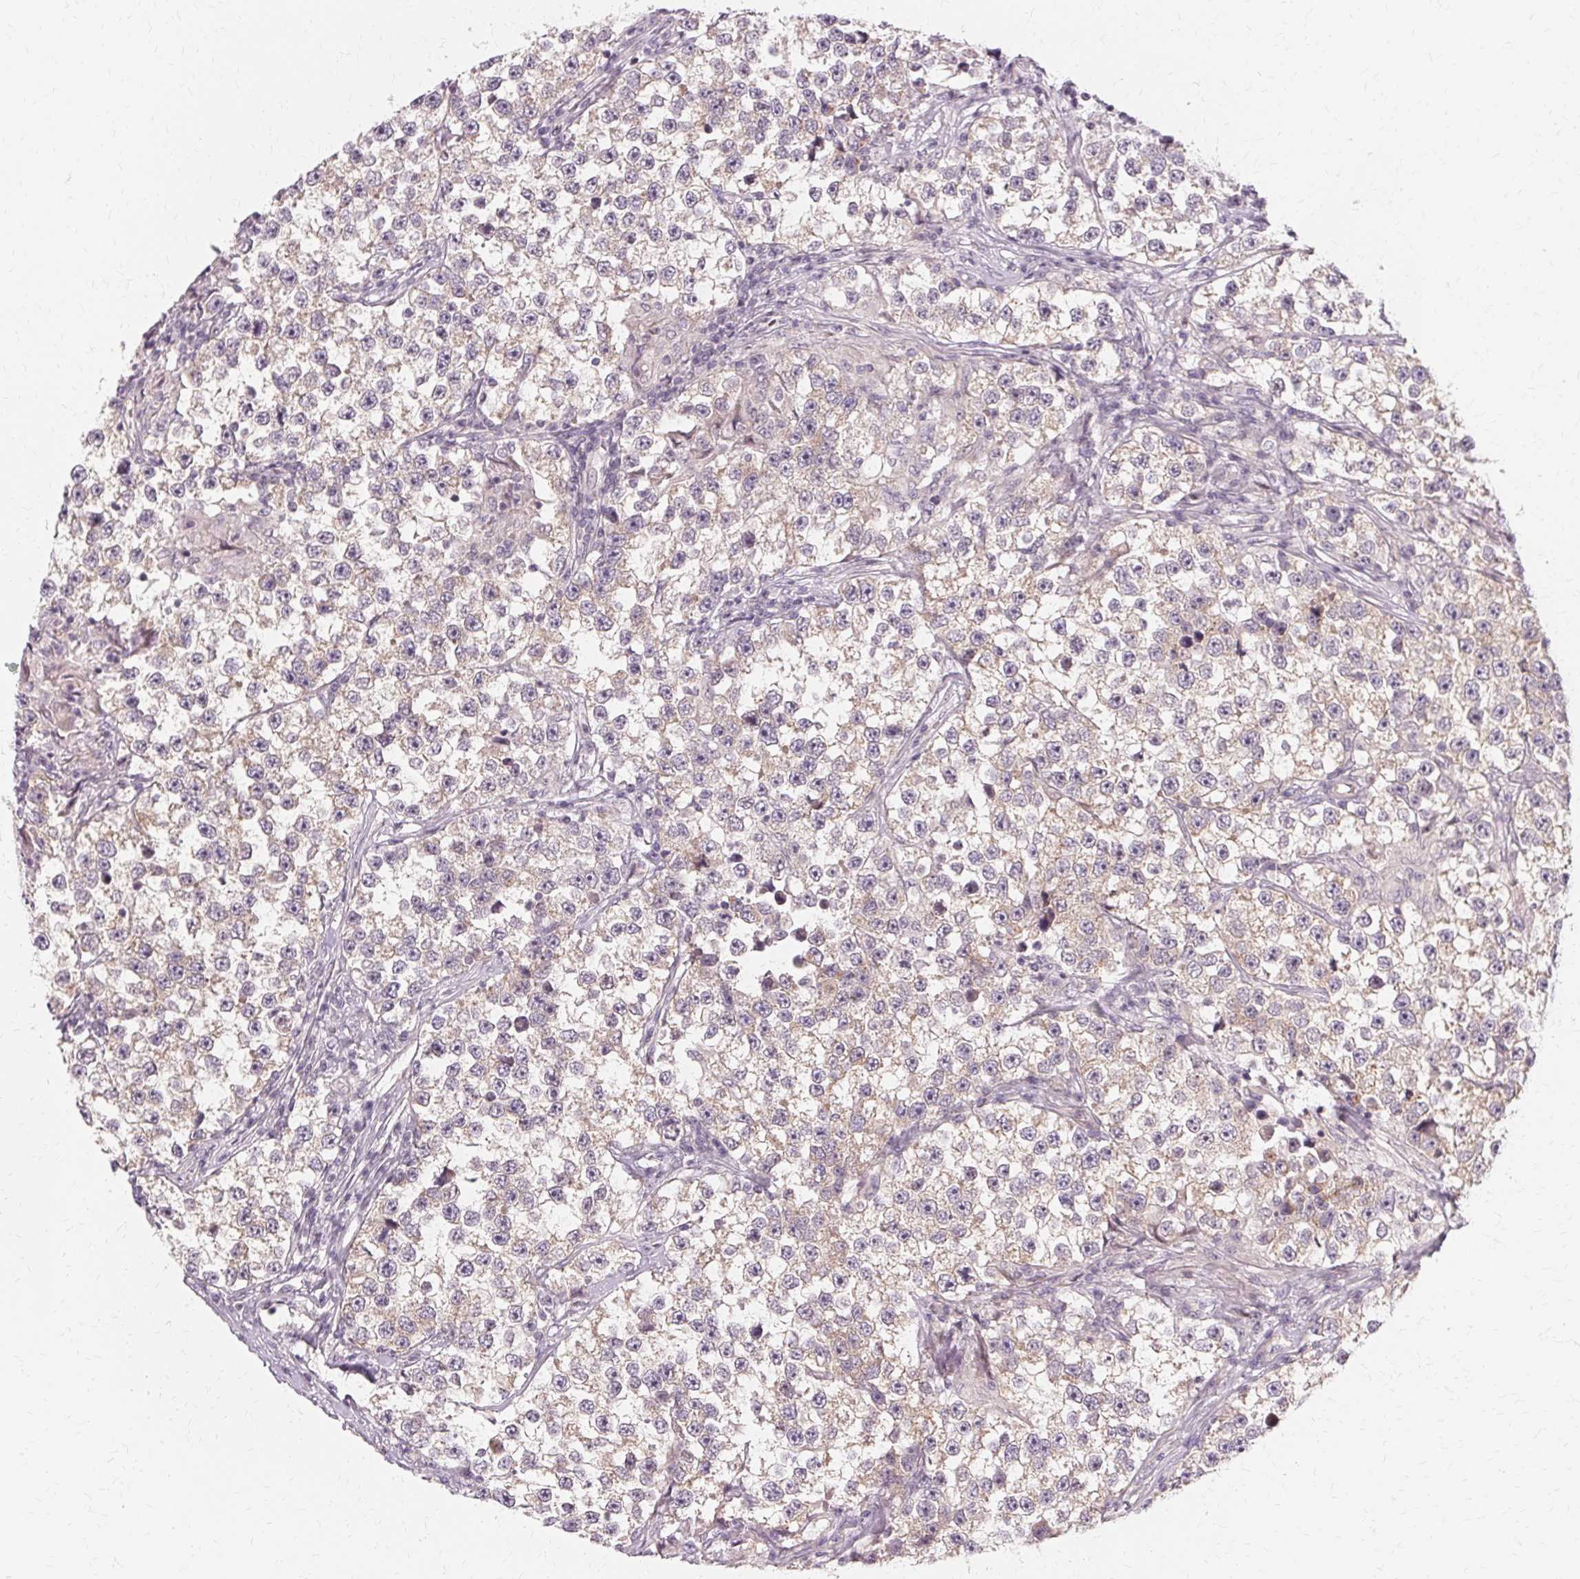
{"staining": {"intensity": "weak", "quantity": "<25%", "location": "cytoplasmic/membranous"}, "tissue": "testis cancer", "cell_type": "Tumor cells", "image_type": "cancer", "snomed": [{"axis": "morphology", "description": "Seminoma, NOS"}, {"axis": "topography", "description": "Testis"}], "caption": "Tumor cells are negative for protein expression in human testis seminoma. (Brightfield microscopy of DAB (3,3'-diaminobenzidine) IHC at high magnification).", "gene": "USP8", "patient": {"sex": "male", "age": 46}}